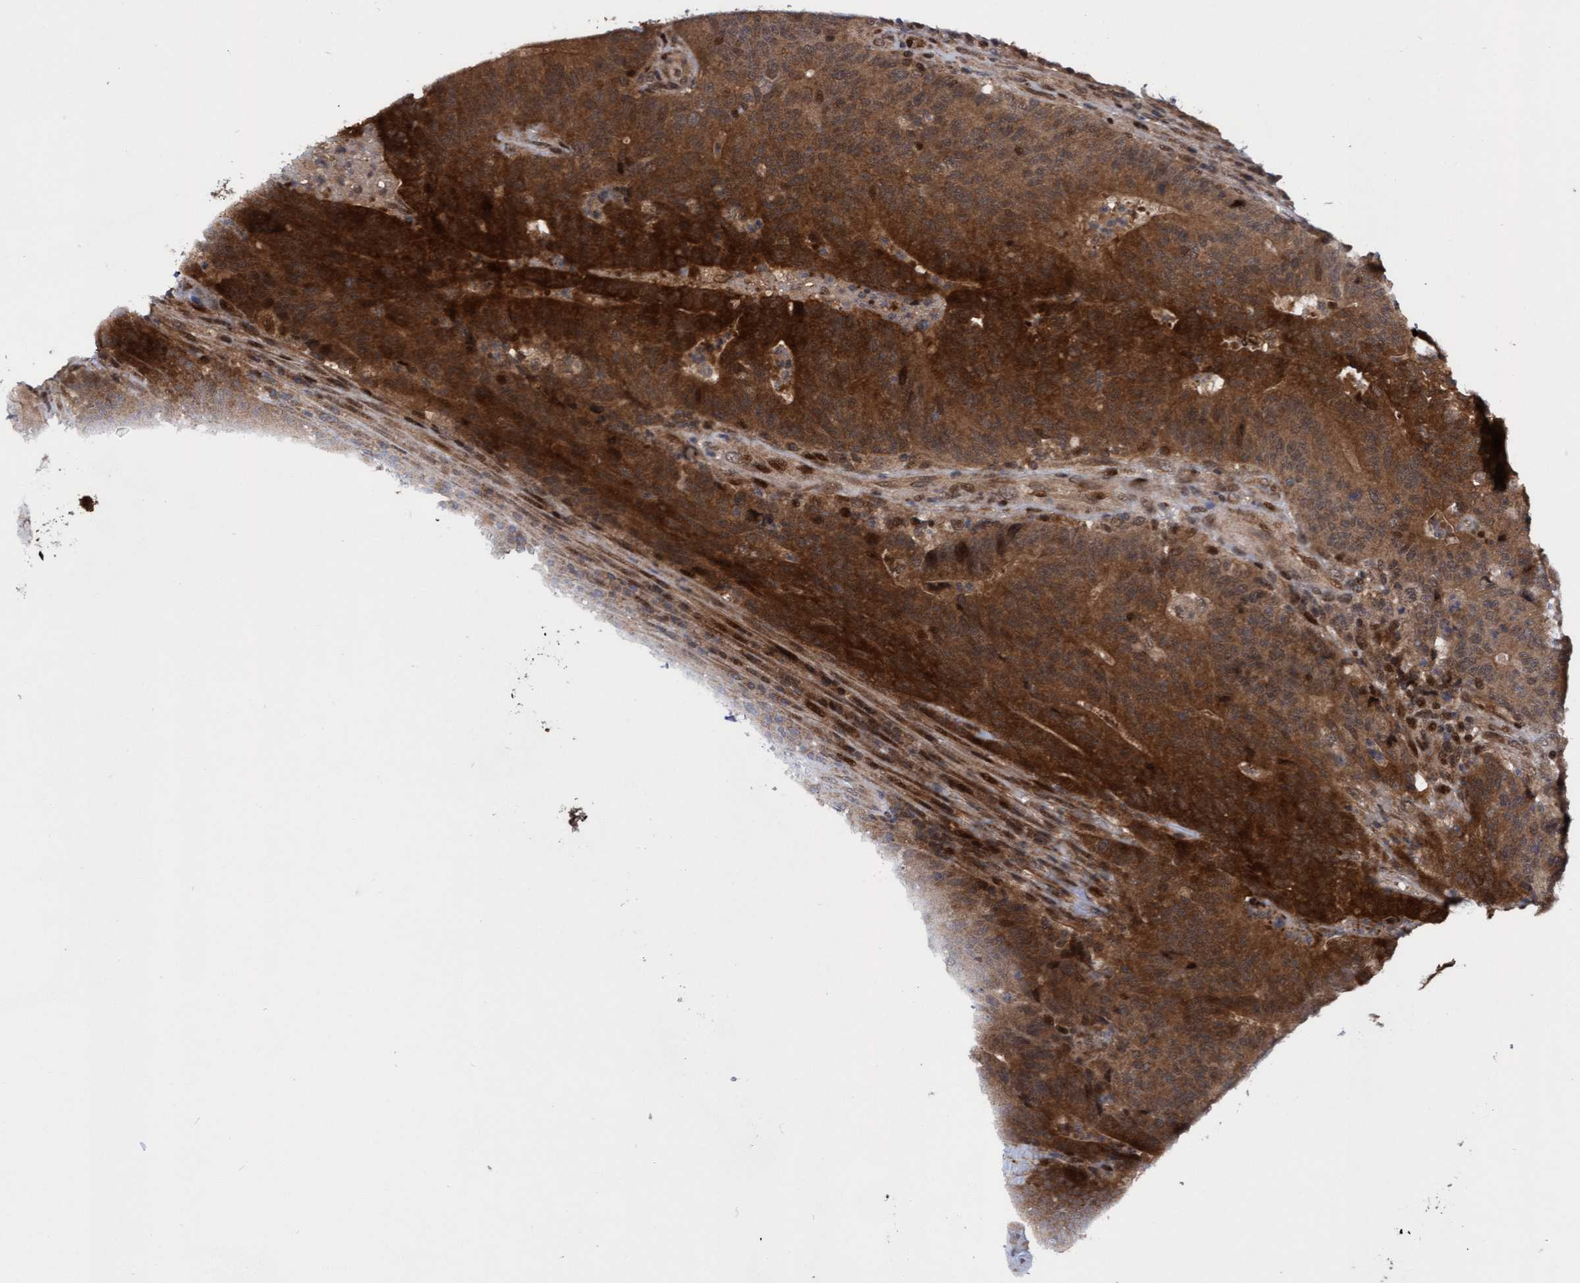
{"staining": {"intensity": "strong", "quantity": ">75%", "location": "cytoplasmic/membranous"}, "tissue": "colorectal cancer", "cell_type": "Tumor cells", "image_type": "cancer", "snomed": [{"axis": "morphology", "description": "Normal tissue, NOS"}, {"axis": "morphology", "description": "Adenocarcinoma, NOS"}, {"axis": "topography", "description": "Colon"}], "caption": "This image demonstrates IHC staining of adenocarcinoma (colorectal), with high strong cytoplasmic/membranous positivity in approximately >75% of tumor cells.", "gene": "ITFG1", "patient": {"sex": "female", "age": 75}}